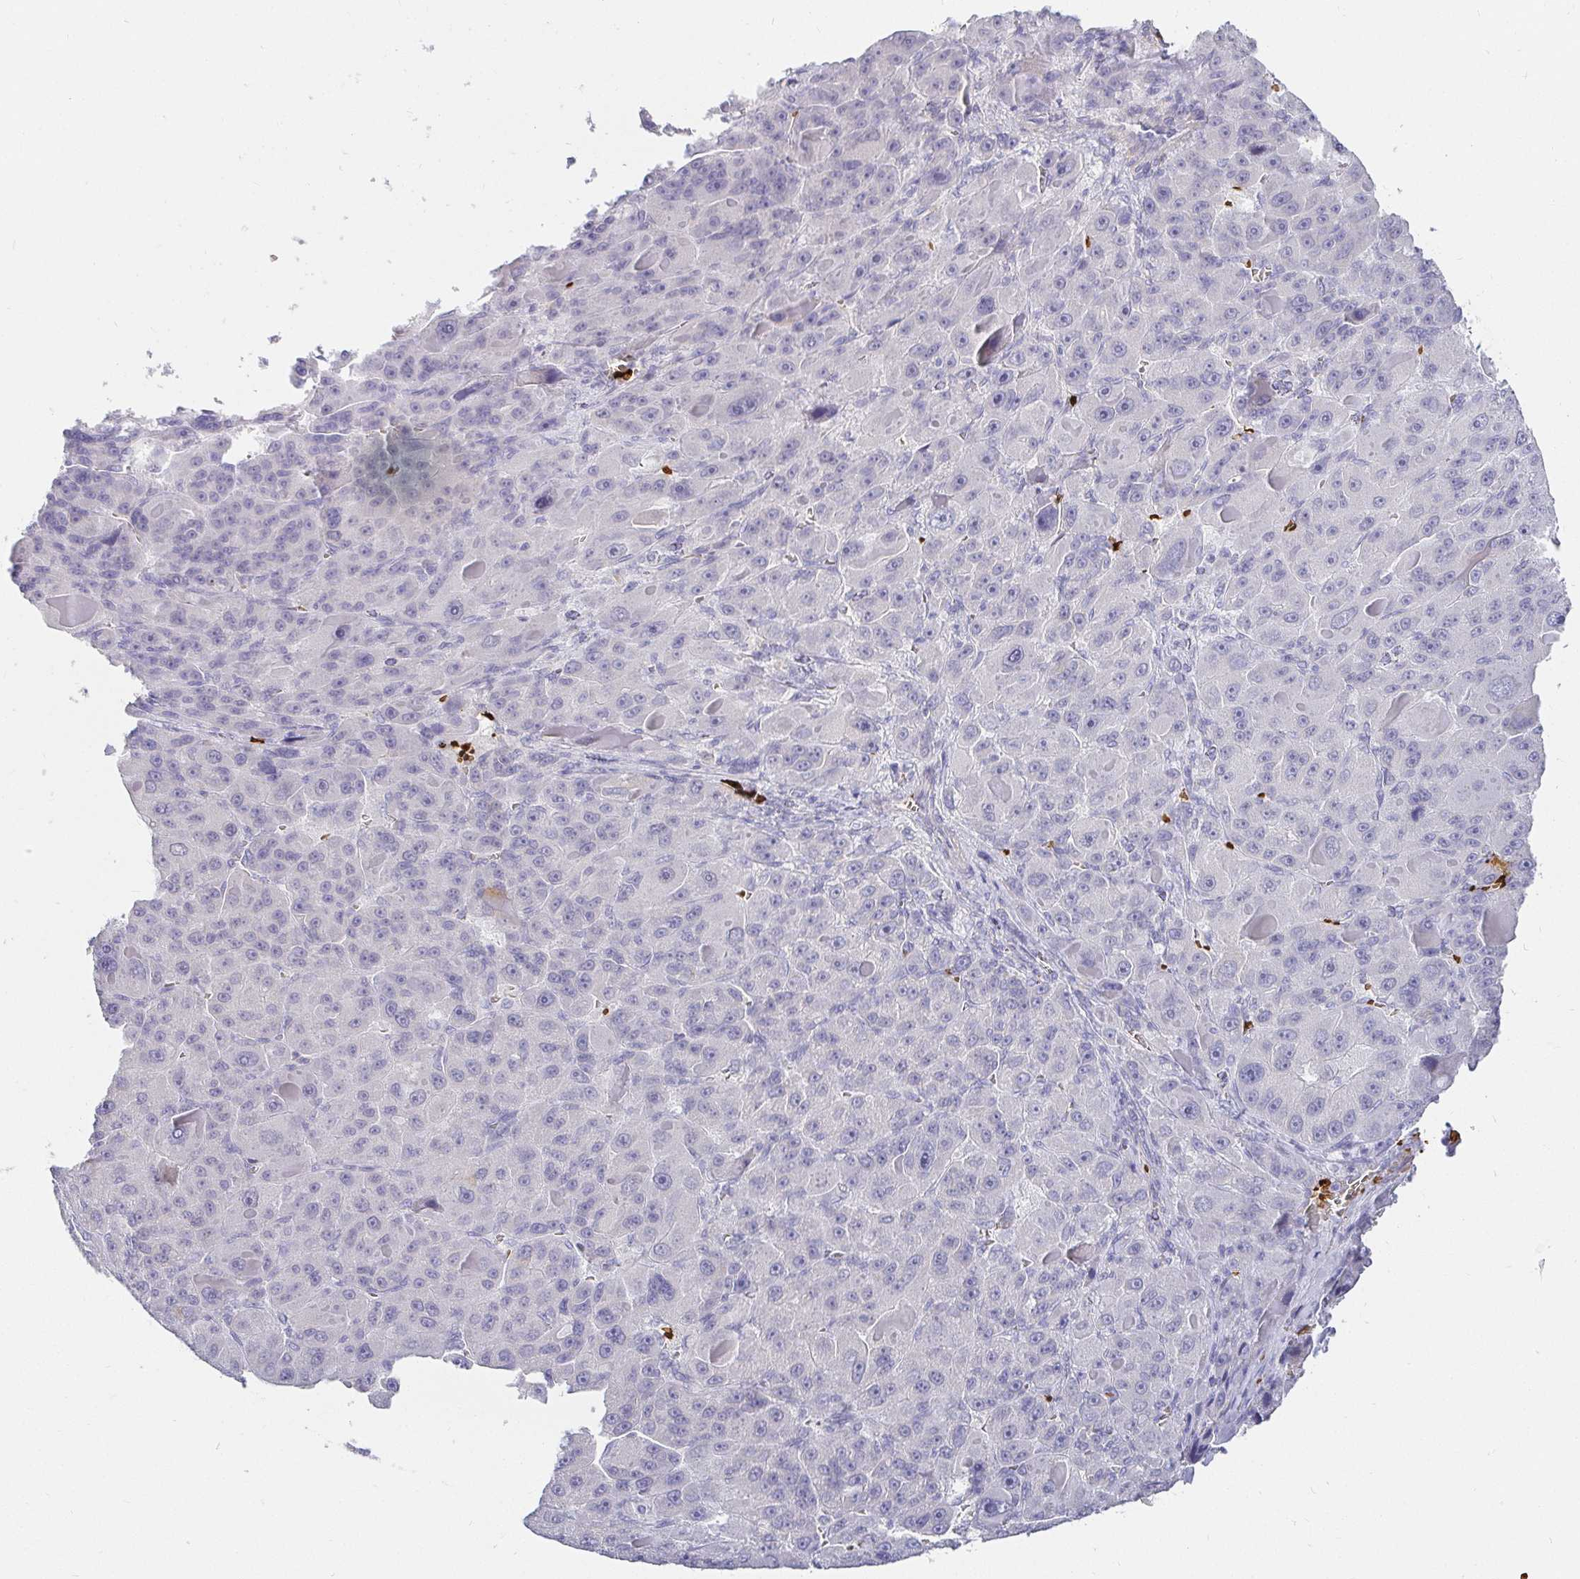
{"staining": {"intensity": "negative", "quantity": "none", "location": "none"}, "tissue": "liver cancer", "cell_type": "Tumor cells", "image_type": "cancer", "snomed": [{"axis": "morphology", "description": "Carcinoma, Hepatocellular, NOS"}, {"axis": "topography", "description": "Liver"}], "caption": "The IHC image has no significant staining in tumor cells of liver cancer tissue. (DAB immunohistochemistry, high magnification).", "gene": "FGF21", "patient": {"sex": "male", "age": 76}}